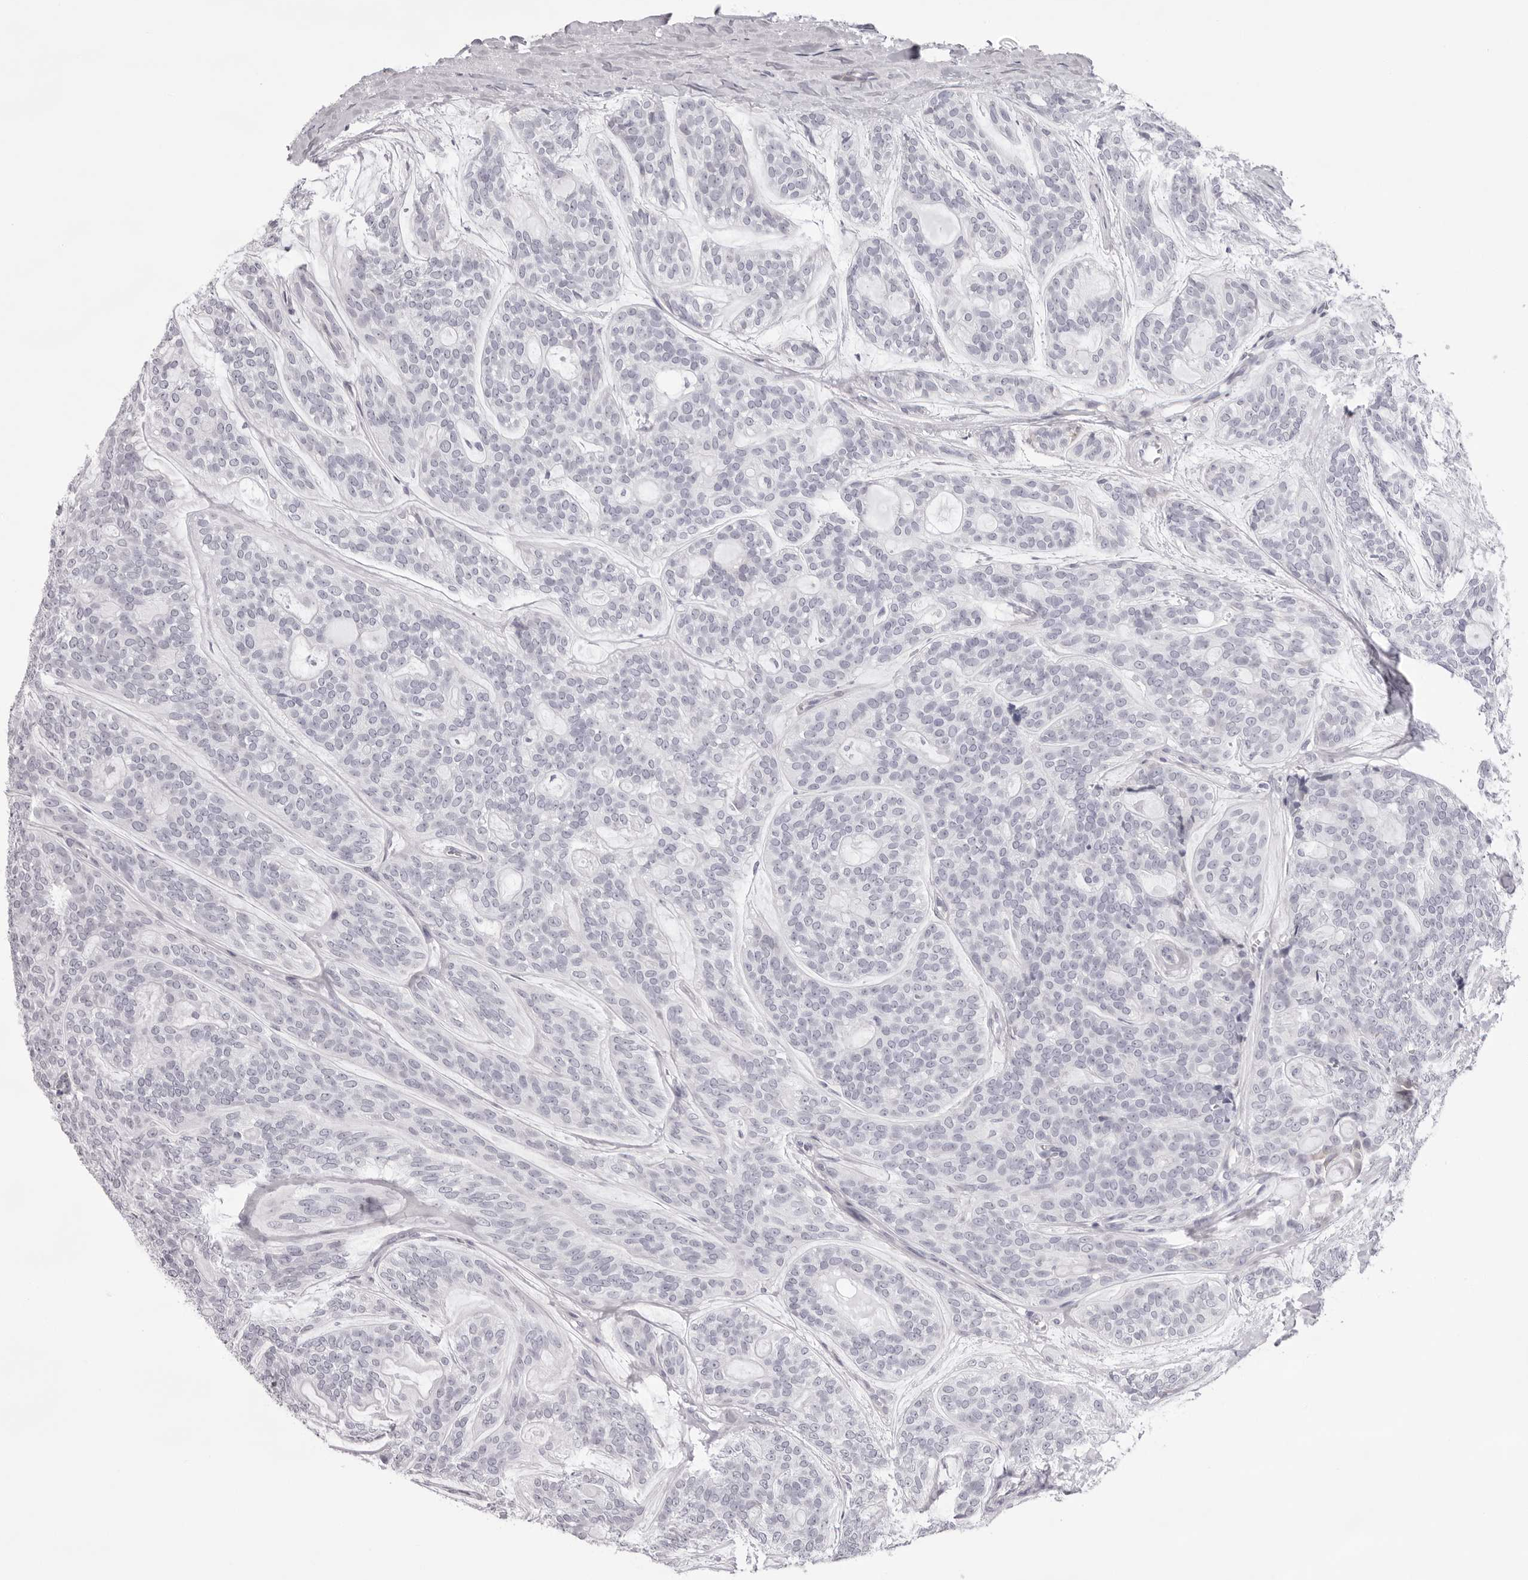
{"staining": {"intensity": "negative", "quantity": "none", "location": "none"}, "tissue": "head and neck cancer", "cell_type": "Tumor cells", "image_type": "cancer", "snomed": [{"axis": "morphology", "description": "Adenocarcinoma, NOS"}, {"axis": "topography", "description": "Head-Neck"}], "caption": "Head and neck cancer (adenocarcinoma) stained for a protein using IHC shows no positivity tumor cells.", "gene": "SMIM2", "patient": {"sex": "male", "age": 66}}